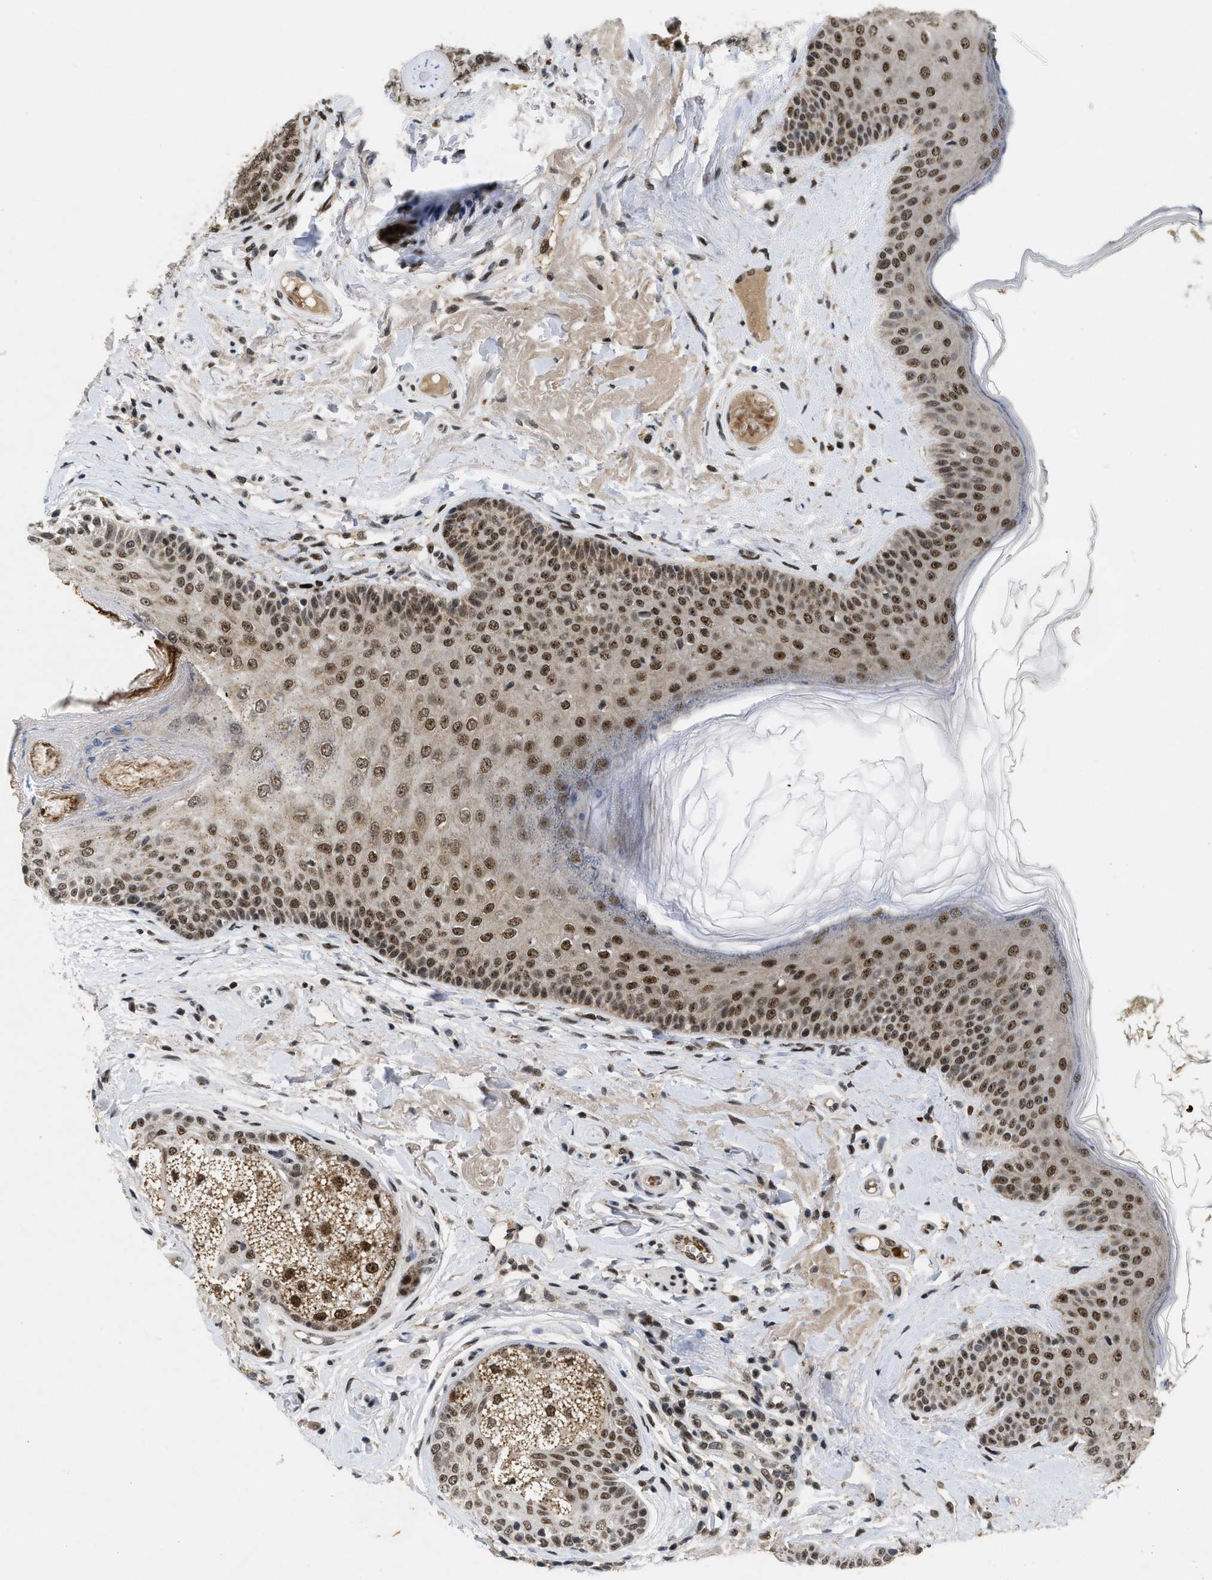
{"staining": {"intensity": "moderate", "quantity": ">75%", "location": "nuclear"}, "tissue": "oral mucosa", "cell_type": "Squamous epithelial cells", "image_type": "normal", "snomed": [{"axis": "morphology", "description": "Normal tissue, NOS"}, {"axis": "topography", "description": "Skin"}, {"axis": "topography", "description": "Oral tissue"}], "caption": "A micrograph showing moderate nuclear expression in about >75% of squamous epithelial cells in normal oral mucosa, as visualized by brown immunohistochemical staining.", "gene": "ZNF346", "patient": {"sex": "male", "age": 84}}